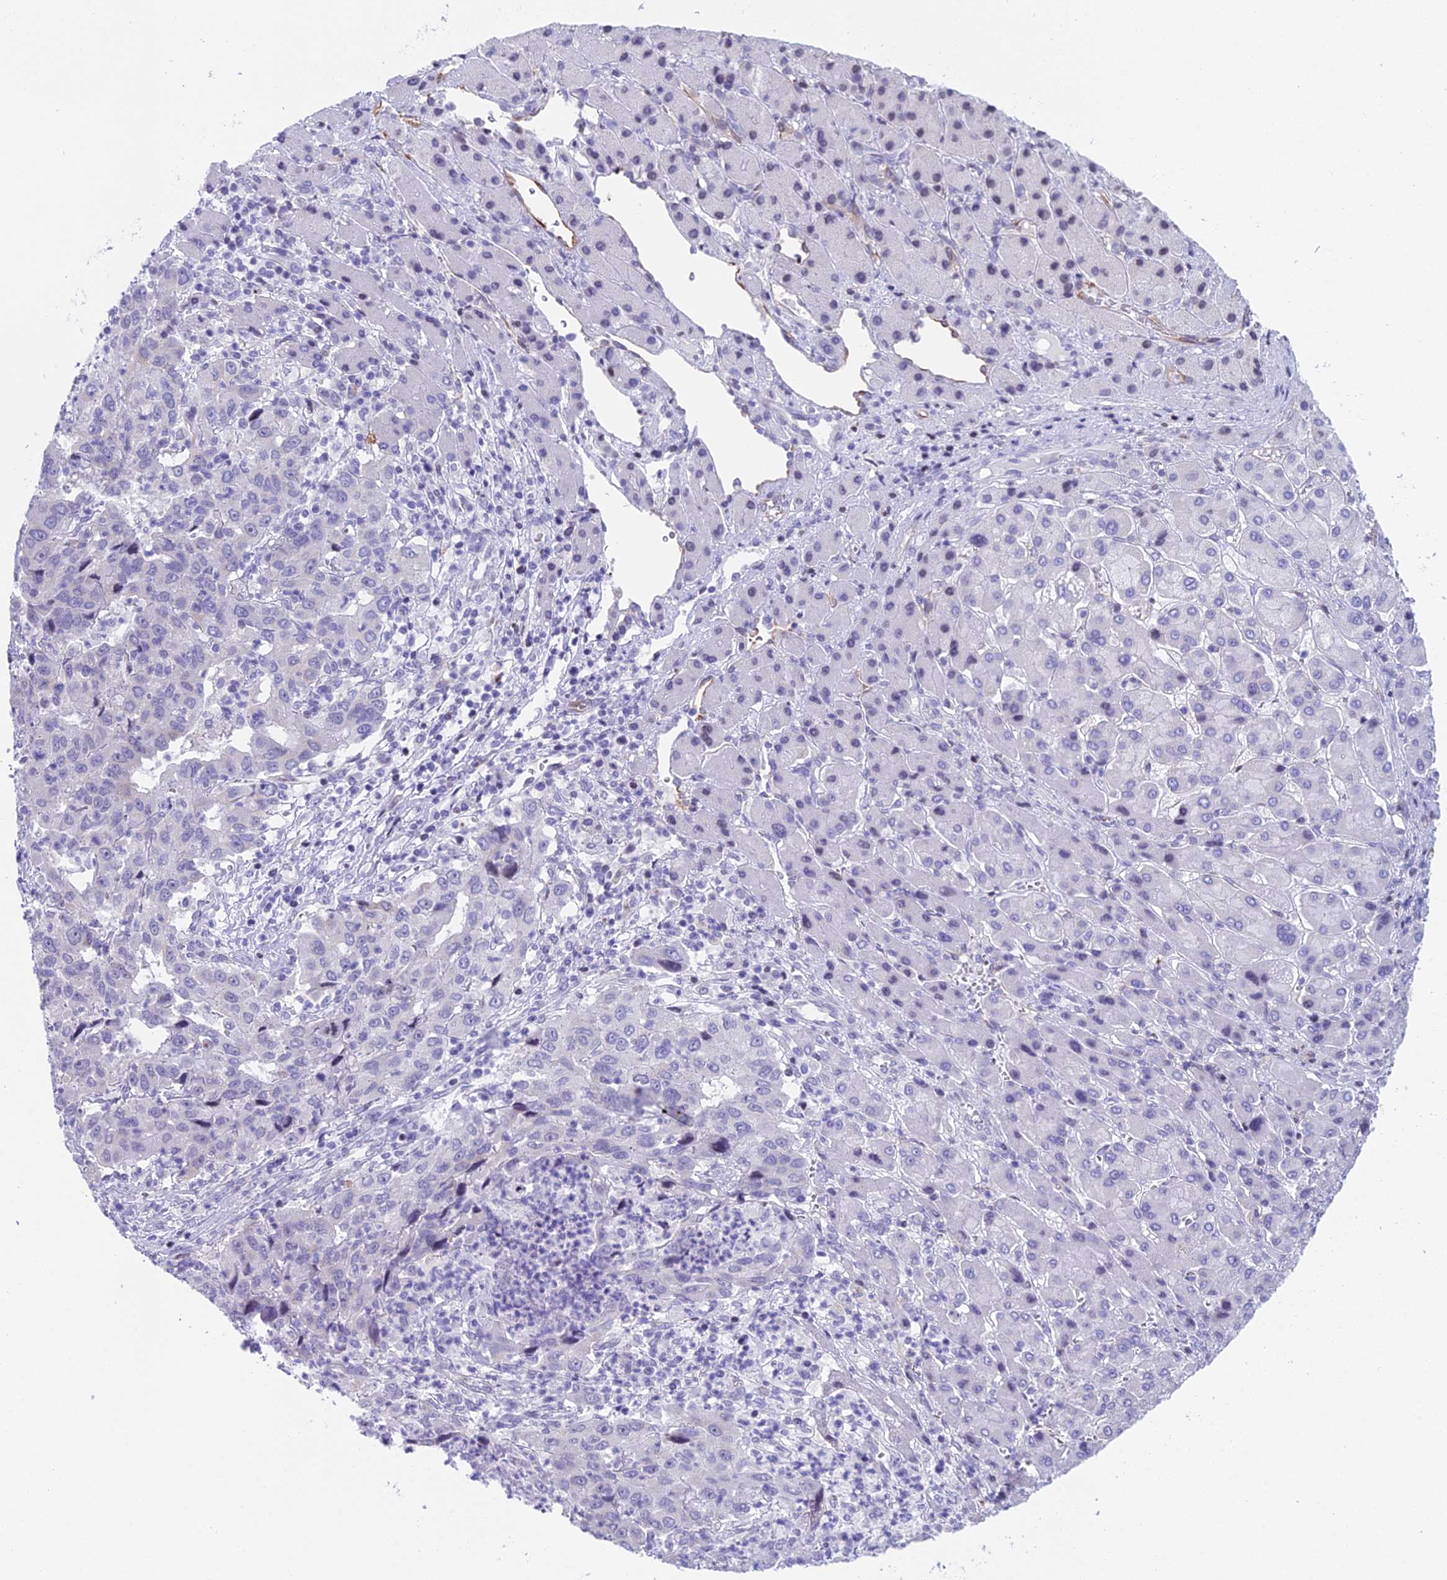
{"staining": {"intensity": "negative", "quantity": "none", "location": "none"}, "tissue": "liver cancer", "cell_type": "Tumor cells", "image_type": "cancer", "snomed": [{"axis": "morphology", "description": "Carcinoma, Hepatocellular, NOS"}, {"axis": "topography", "description": "Liver"}], "caption": "This is an immunohistochemistry image of liver cancer (hepatocellular carcinoma). There is no staining in tumor cells.", "gene": "CC2D2A", "patient": {"sex": "male", "age": 63}}